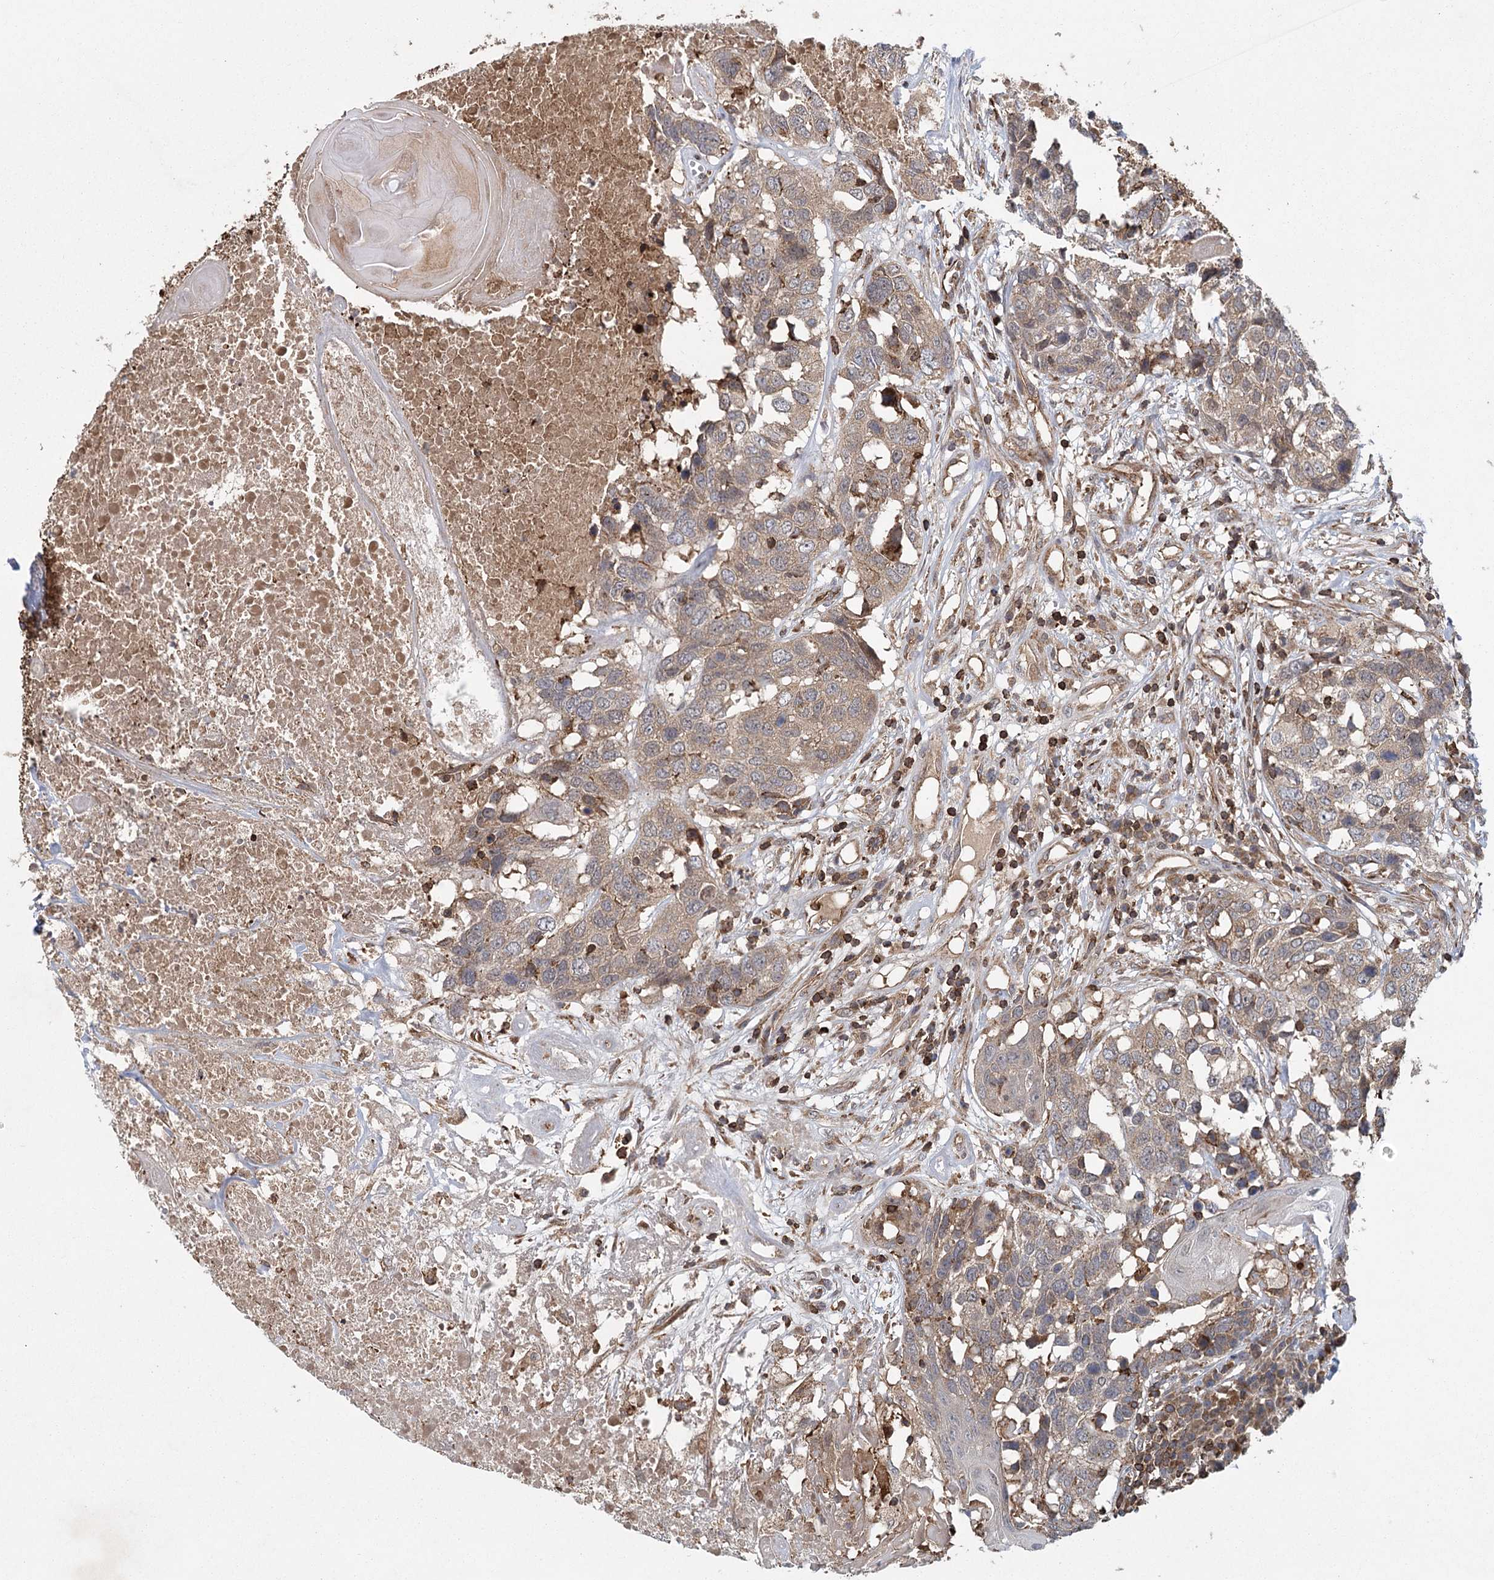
{"staining": {"intensity": "moderate", "quantity": "25%-75%", "location": "cytoplasmic/membranous"}, "tissue": "head and neck cancer", "cell_type": "Tumor cells", "image_type": "cancer", "snomed": [{"axis": "morphology", "description": "Squamous cell carcinoma, NOS"}, {"axis": "topography", "description": "Head-Neck"}], "caption": "Head and neck squamous cell carcinoma tissue reveals moderate cytoplasmic/membranous expression in approximately 25%-75% of tumor cells The staining is performed using DAB brown chromogen to label protein expression. The nuclei are counter-stained blue using hematoxylin.", "gene": "PLEKHA7", "patient": {"sex": "male", "age": 66}}